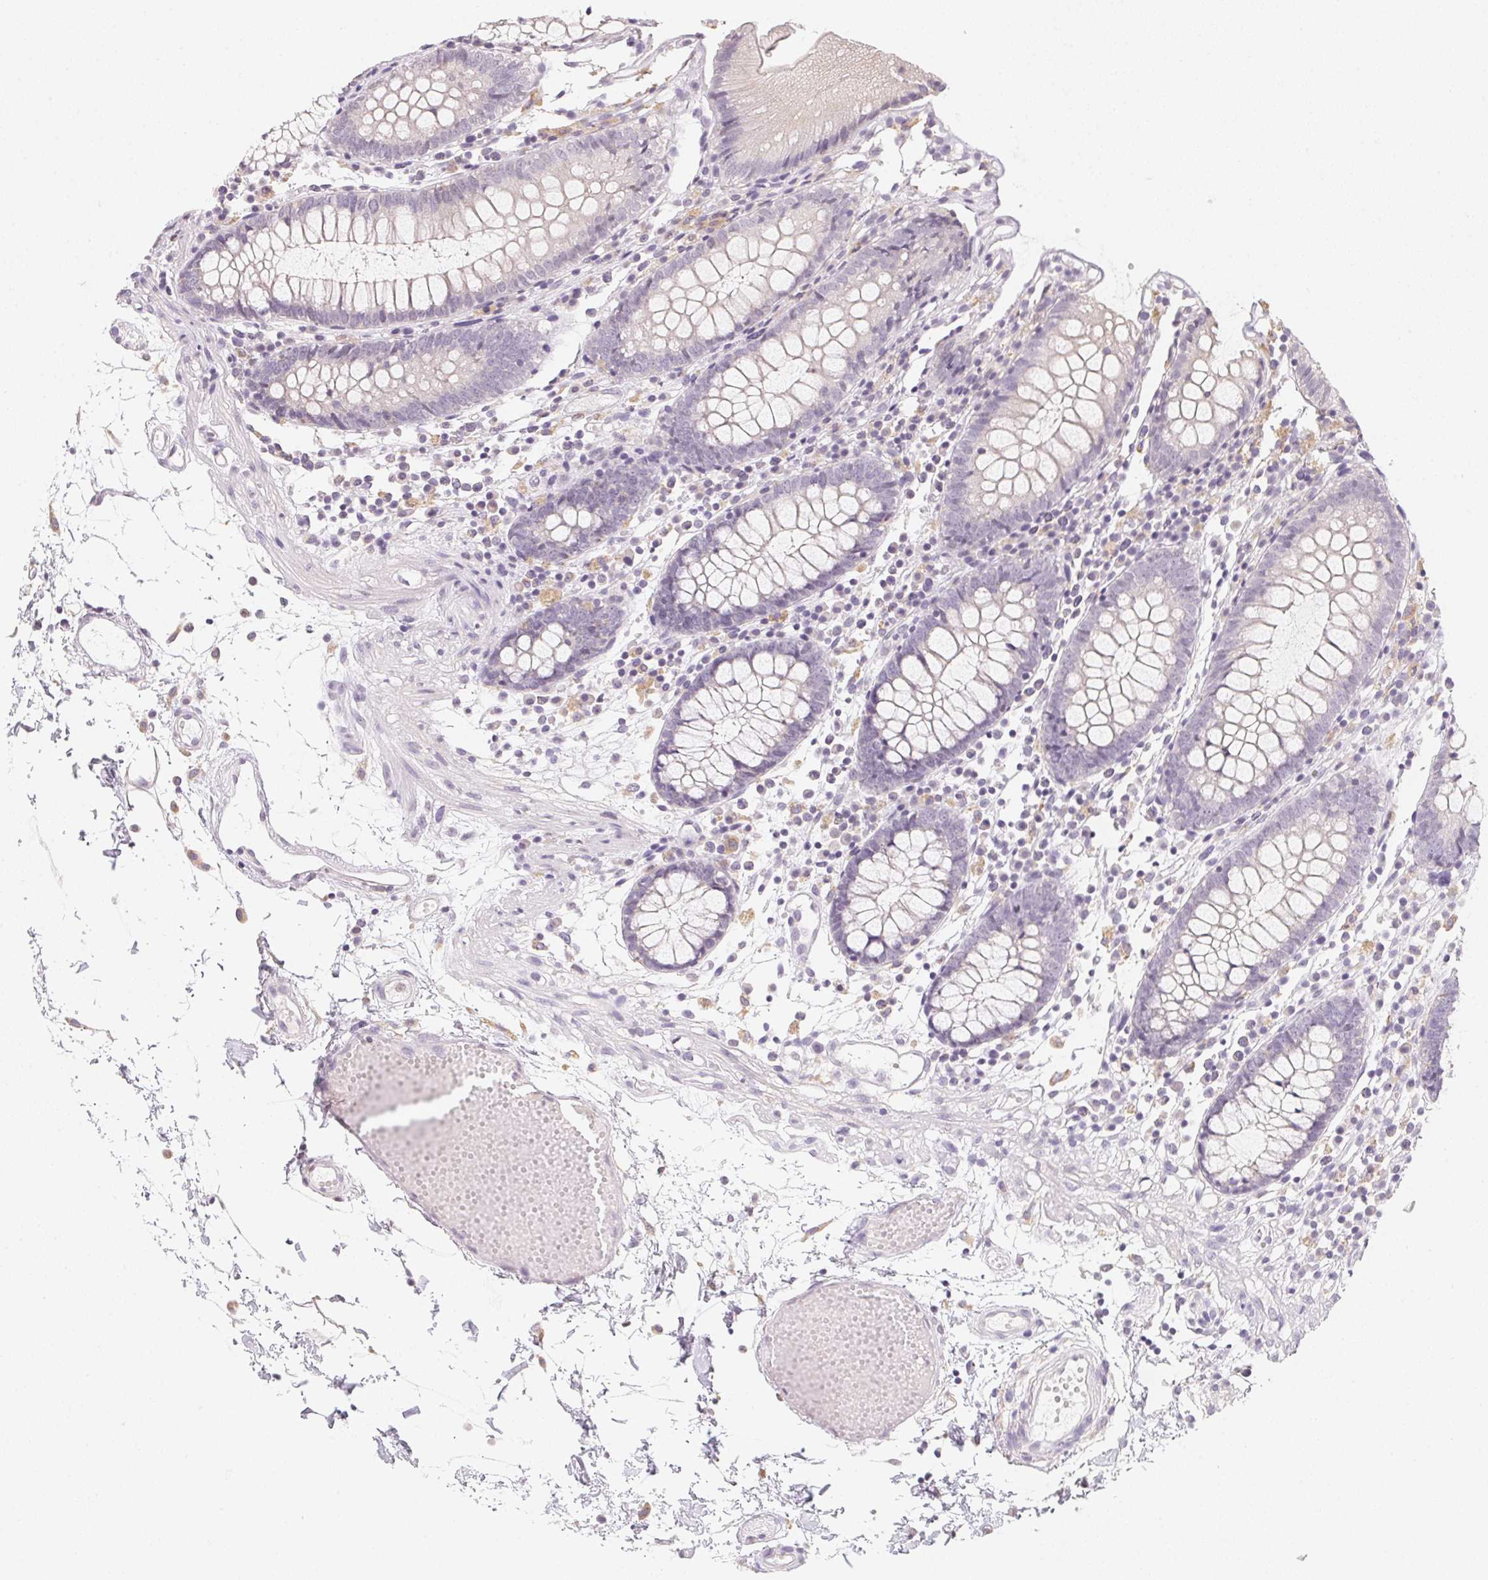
{"staining": {"intensity": "negative", "quantity": "none", "location": "none"}, "tissue": "colon", "cell_type": "Endothelial cells", "image_type": "normal", "snomed": [{"axis": "morphology", "description": "Normal tissue, NOS"}, {"axis": "morphology", "description": "Adenocarcinoma, NOS"}, {"axis": "topography", "description": "Colon"}], "caption": "Colon stained for a protein using immunohistochemistry demonstrates no positivity endothelial cells.", "gene": "SLC6A18", "patient": {"sex": "male", "age": 83}}